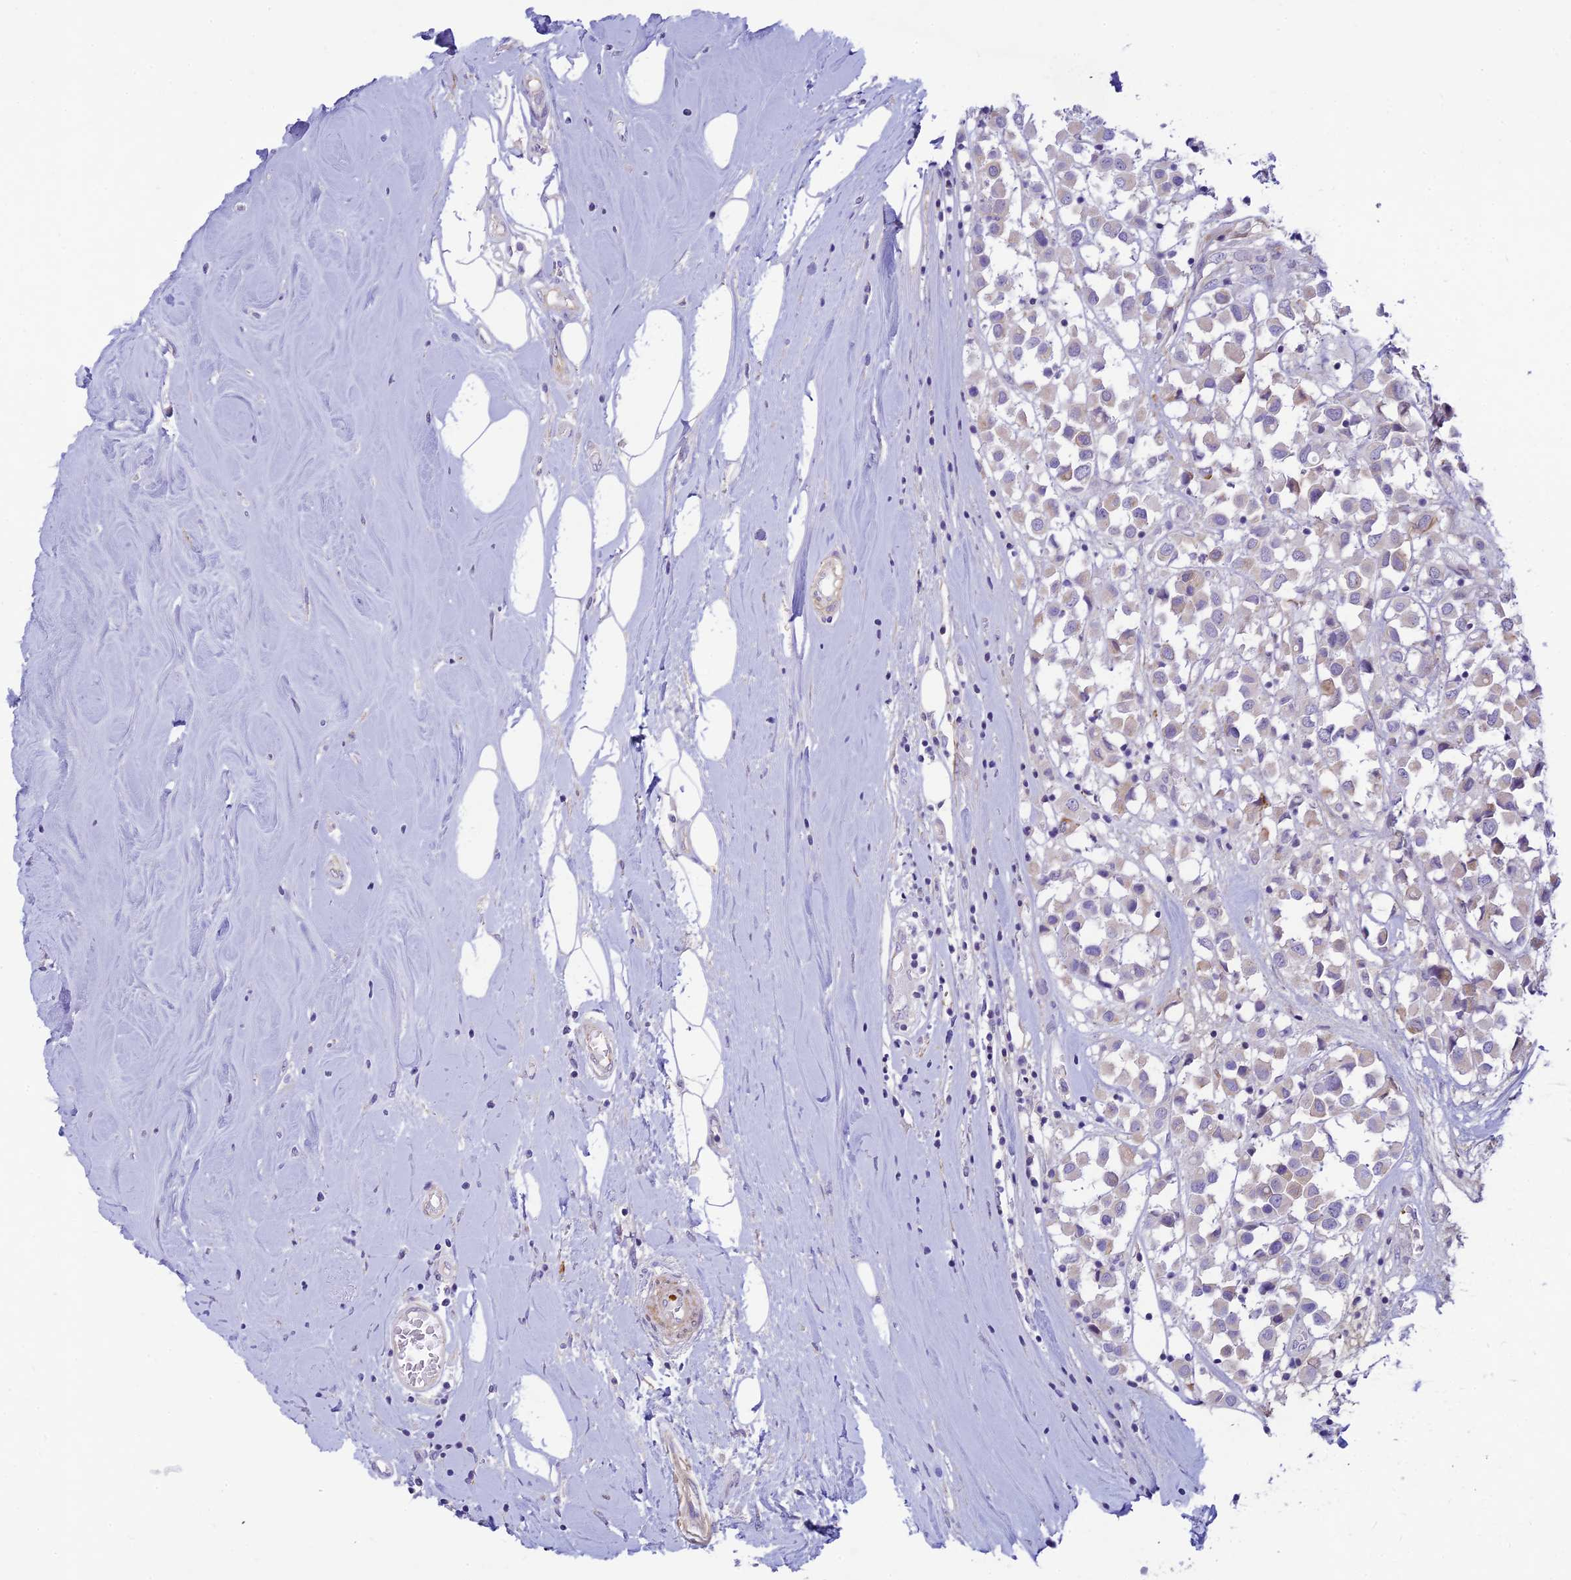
{"staining": {"intensity": "negative", "quantity": "none", "location": "none"}, "tissue": "breast cancer", "cell_type": "Tumor cells", "image_type": "cancer", "snomed": [{"axis": "morphology", "description": "Duct carcinoma"}, {"axis": "topography", "description": "Breast"}], "caption": "Micrograph shows no significant protein expression in tumor cells of breast cancer (infiltrating ductal carcinoma).", "gene": "FBXW4", "patient": {"sex": "female", "age": 61}}